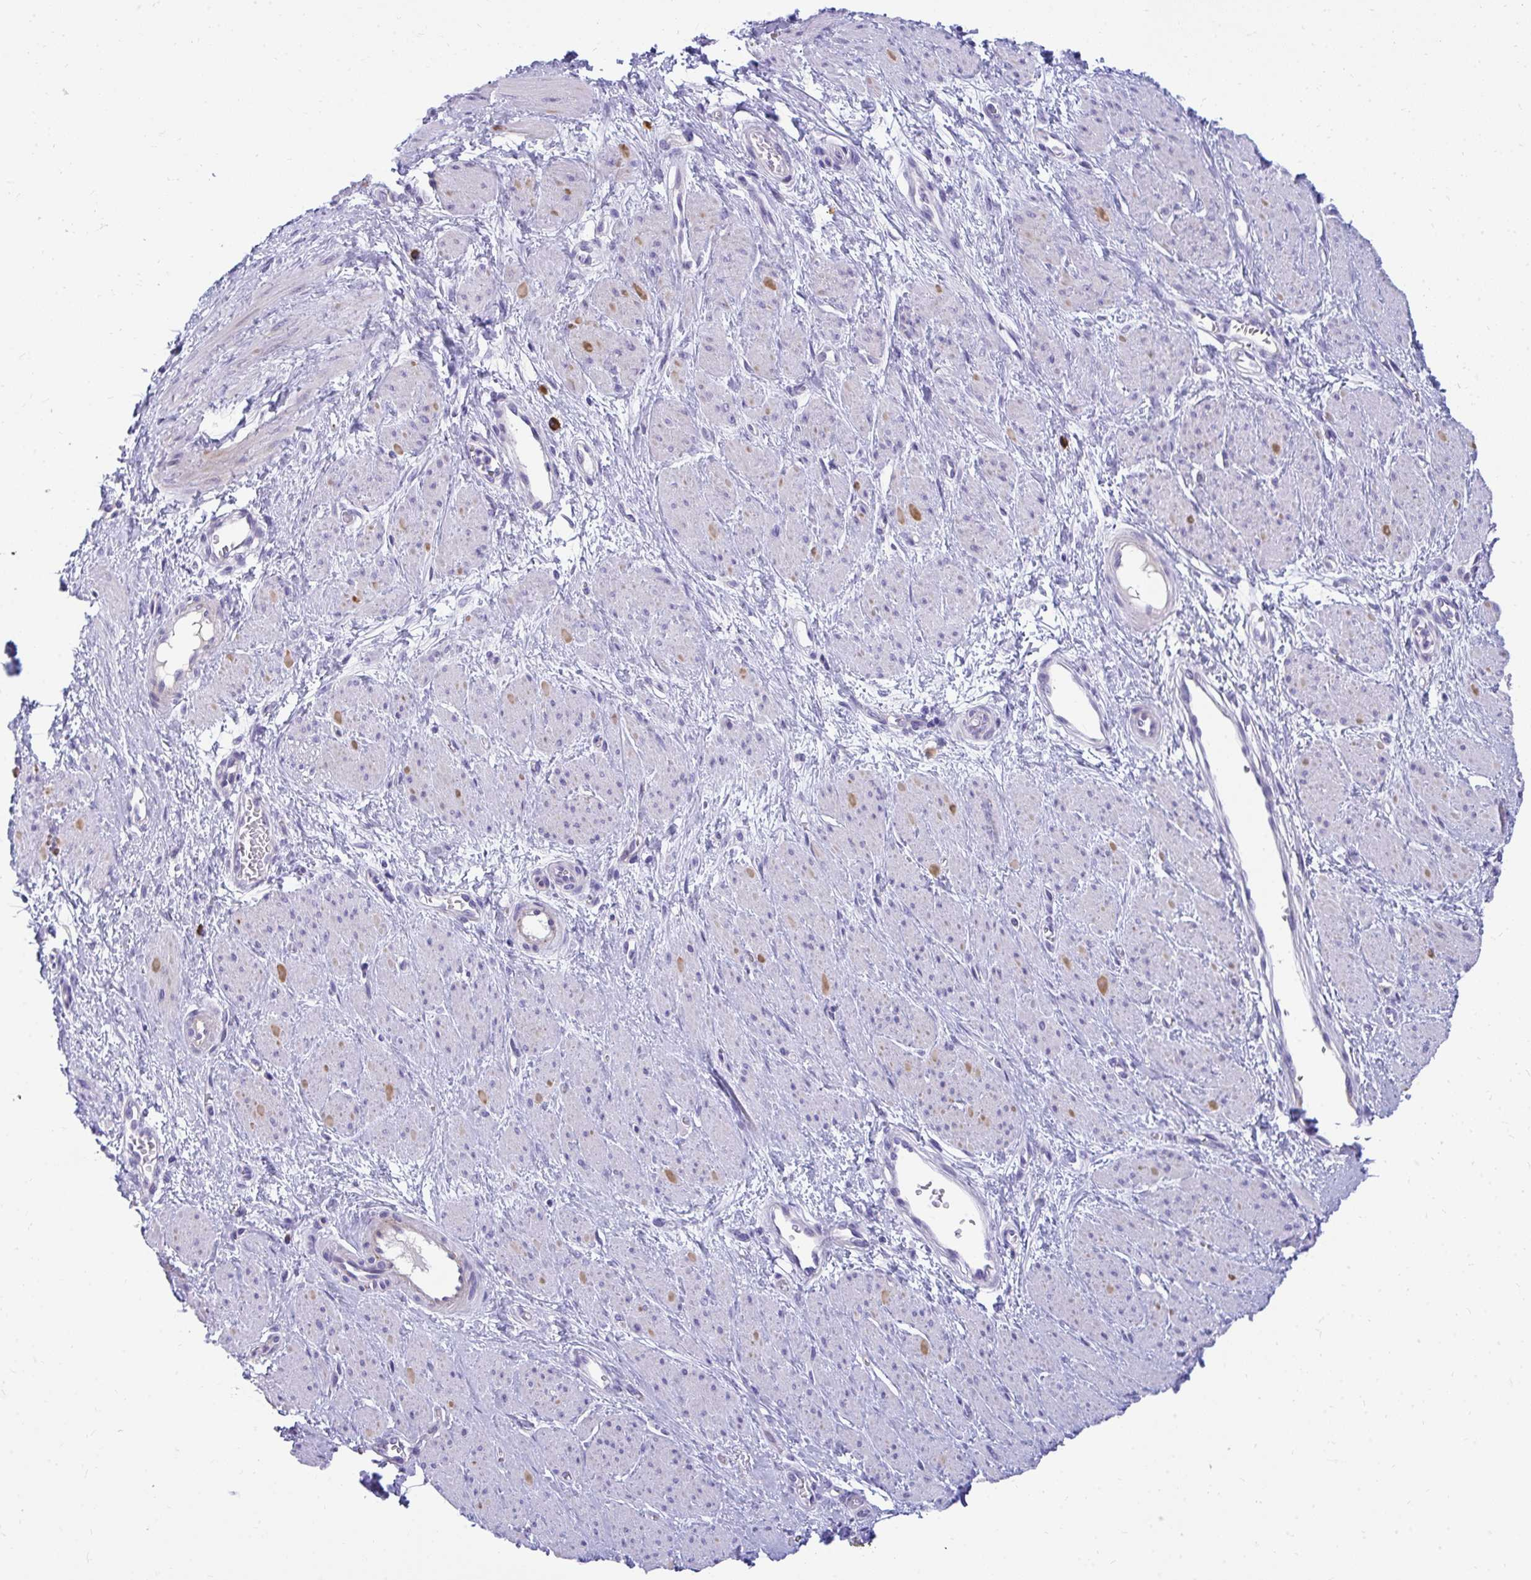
{"staining": {"intensity": "negative", "quantity": "none", "location": "none"}, "tissue": "smooth muscle", "cell_type": "Smooth muscle cells", "image_type": "normal", "snomed": [{"axis": "morphology", "description": "Normal tissue, NOS"}, {"axis": "topography", "description": "Smooth muscle"}, {"axis": "topography", "description": "Uterus"}], "caption": "High power microscopy photomicrograph of an immunohistochemistry (IHC) image of unremarkable smooth muscle, revealing no significant expression in smooth muscle cells. (DAB (3,3'-diaminobenzidine) IHC visualized using brightfield microscopy, high magnification).", "gene": "TSBP1", "patient": {"sex": "female", "age": 39}}